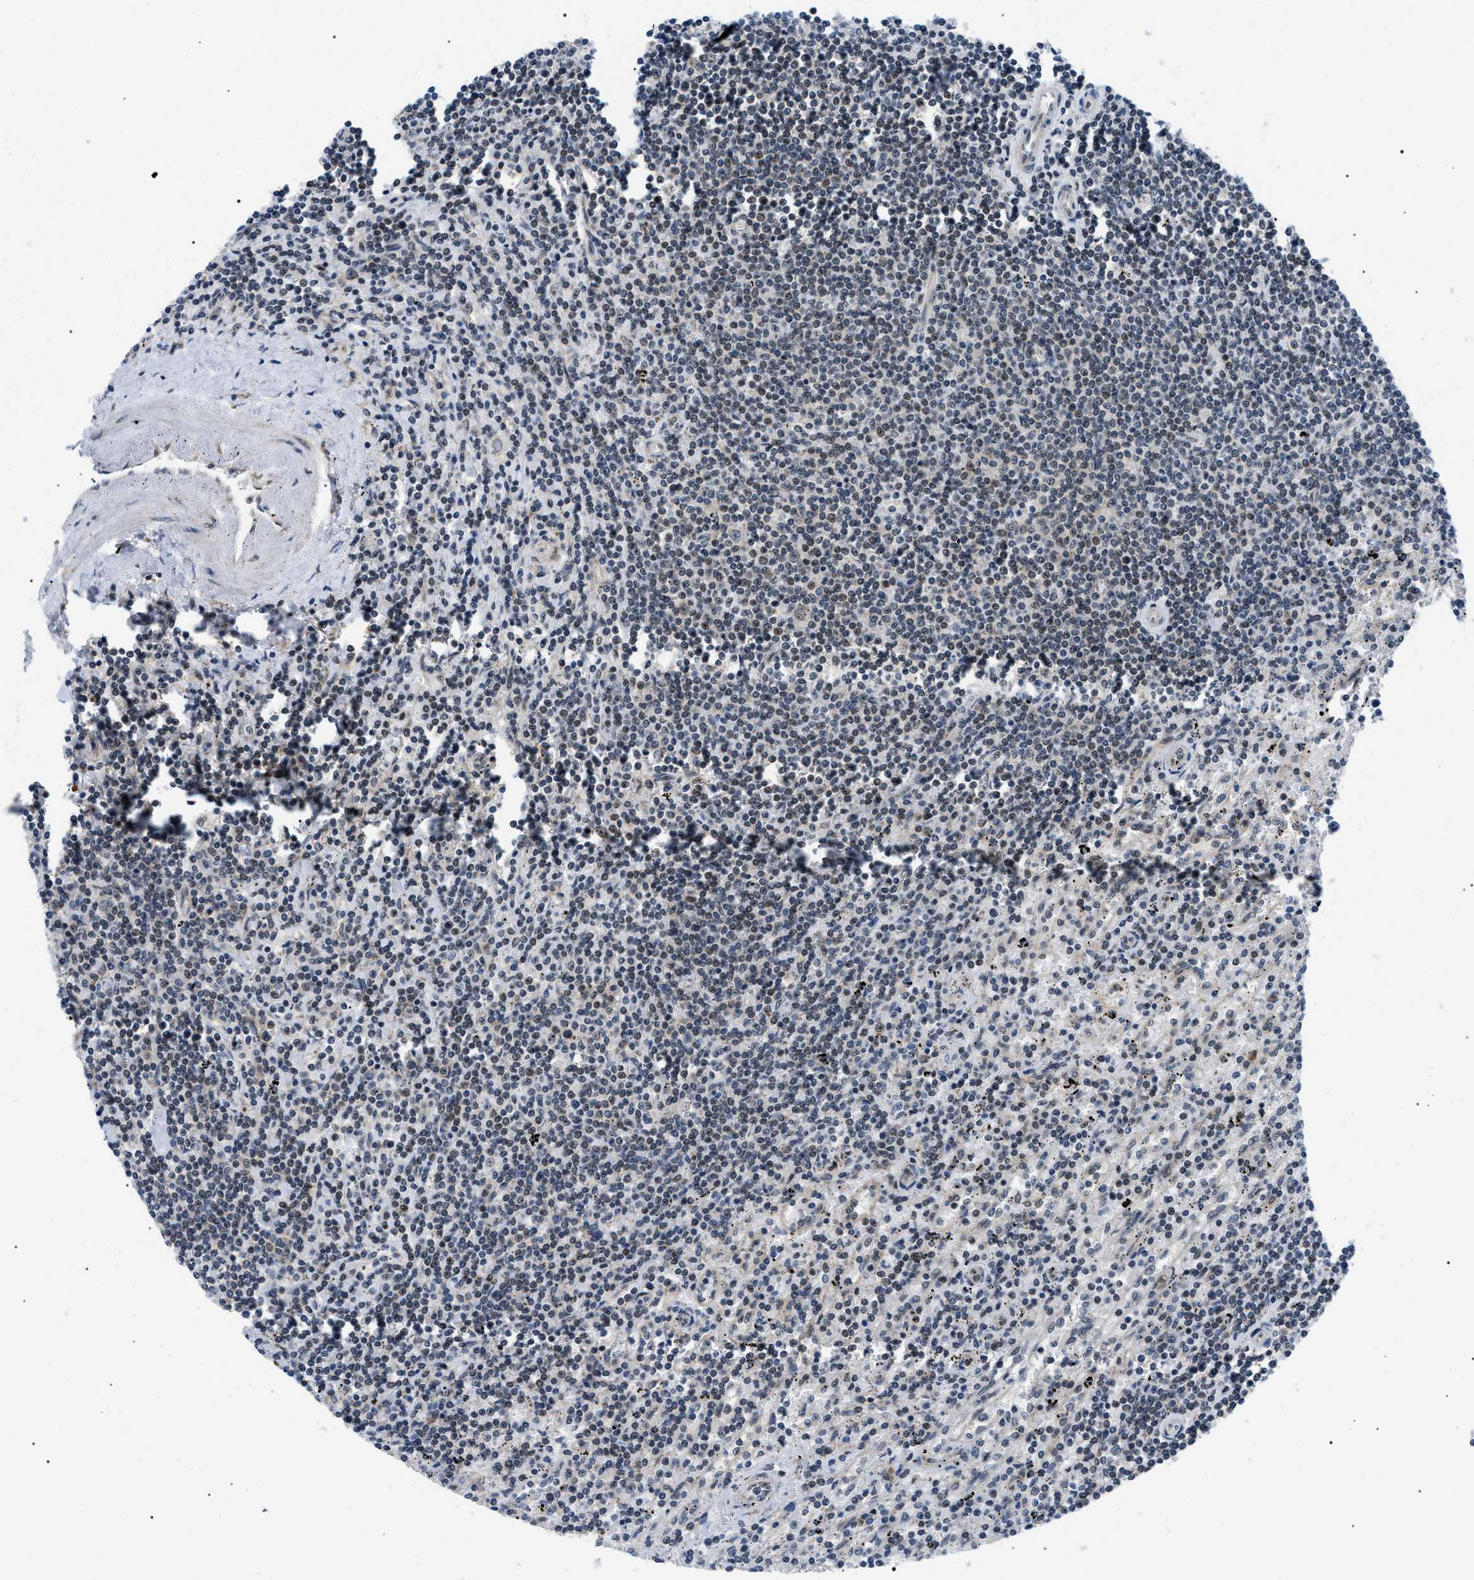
{"staining": {"intensity": "weak", "quantity": "25%-75%", "location": "nuclear"}, "tissue": "lymphoma", "cell_type": "Tumor cells", "image_type": "cancer", "snomed": [{"axis": "morphology", "description": "Malignant lymphoma, non-Hodgkin's type, Low grade"}, {"axis": "topography", "description": "Spleen"}], "caption": "This is a histology image of IHC staining of lymphoma, which shows weak staining in the nuclear of tumor cells.", "gene": "CWC25", "patient": {"sex": "male", "age": 76}}